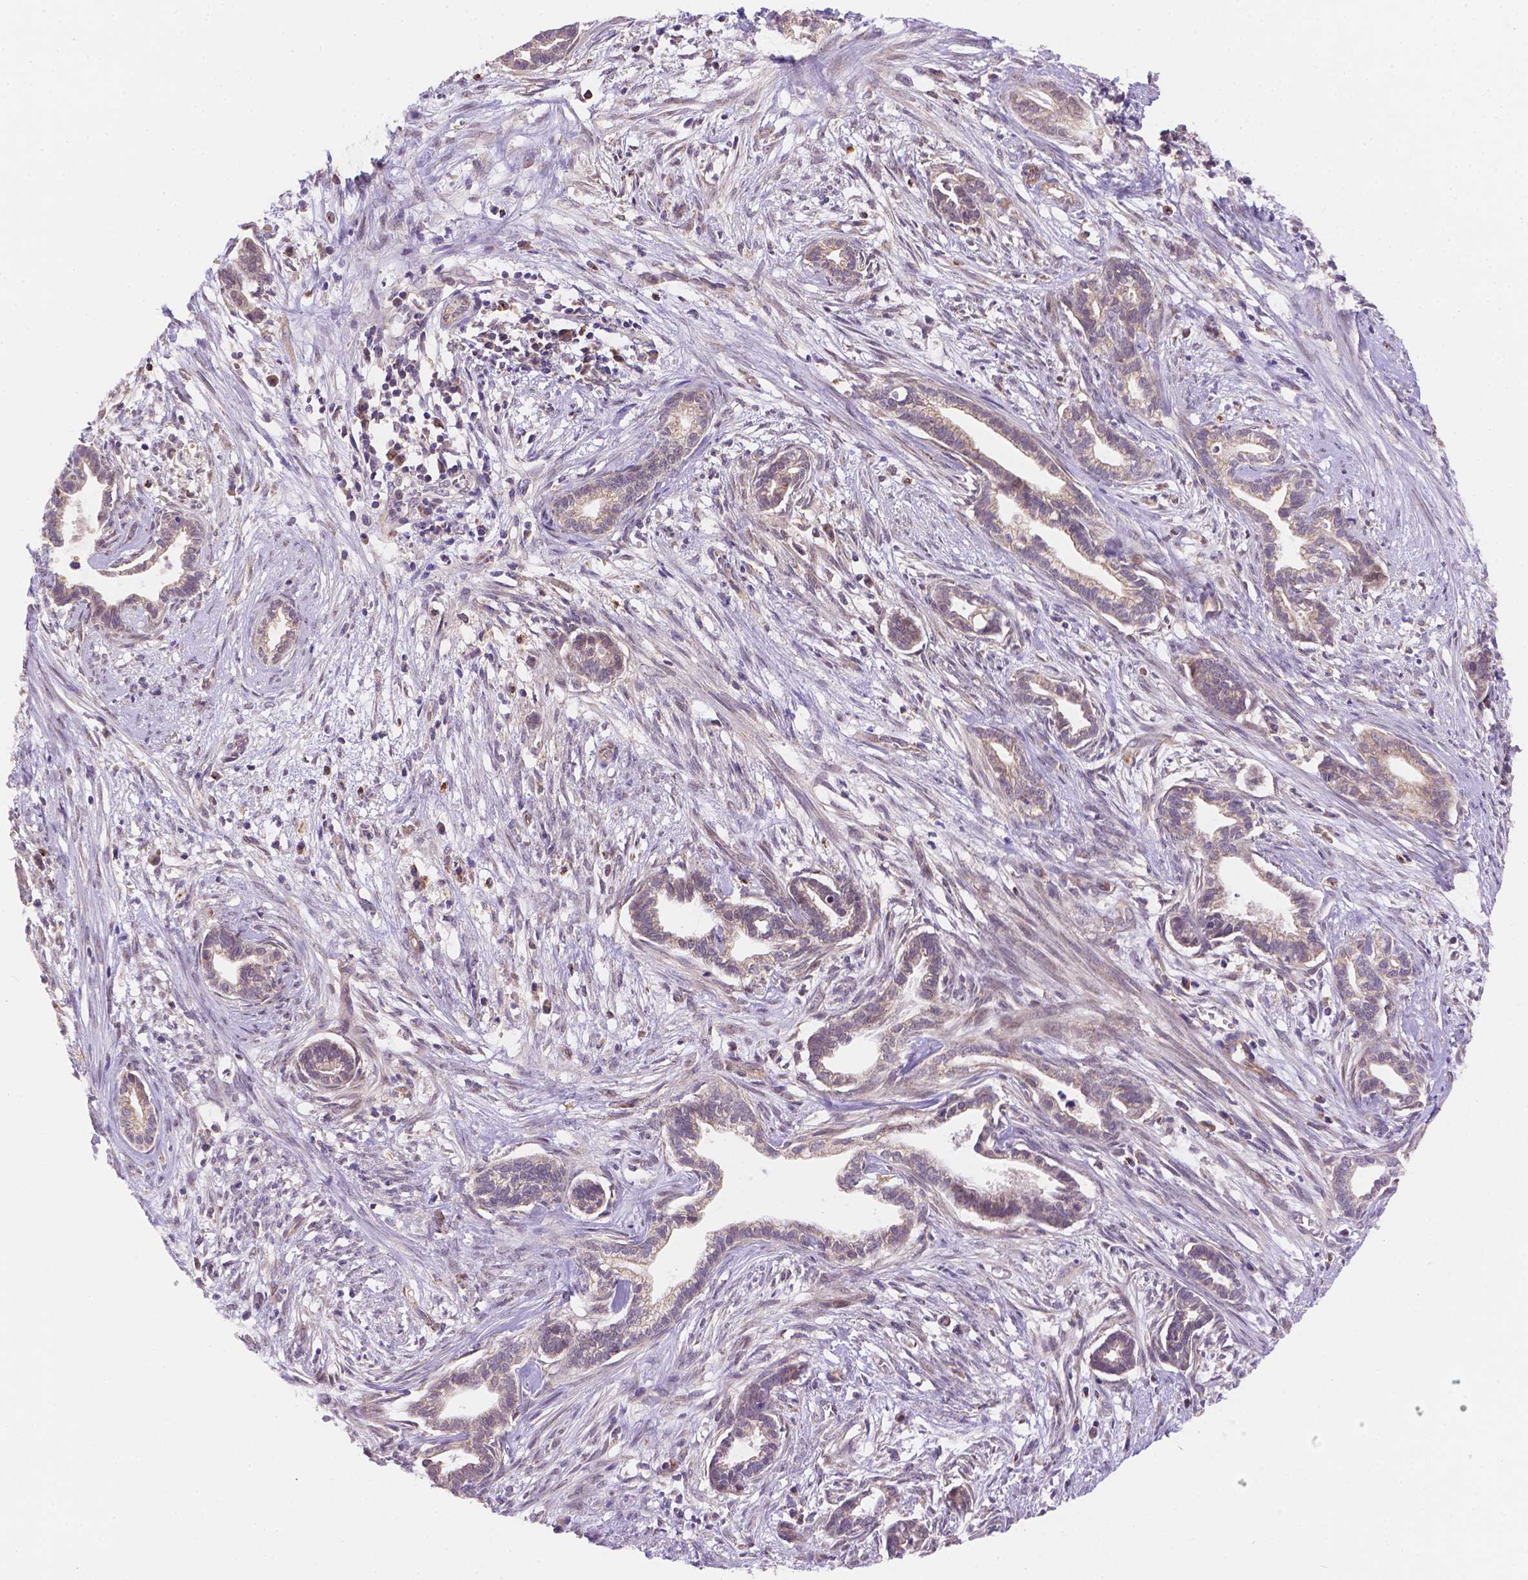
{"staining": {"intensity": "weak", "quantity": ">75%", "location": "cytoplasmic/membranous"}, "tissue": "cervical cancer", "cell_type": "Tumor cells", "image_type": "cancer", "snomed": [{"axis": "morphology", "description": "Adenocarcinoma, NOS"}, {"axis": "topography", "description": "Cervix"}], "caption": "Human cervical cancer (adenocarcinoma) stained with a brown dye reveals weak cytoplasmic/membranous positive positivity in approximately >75% of tumor cells.", "gene": "CYYR1", "patient": {"sex": "female", "age": 62}}